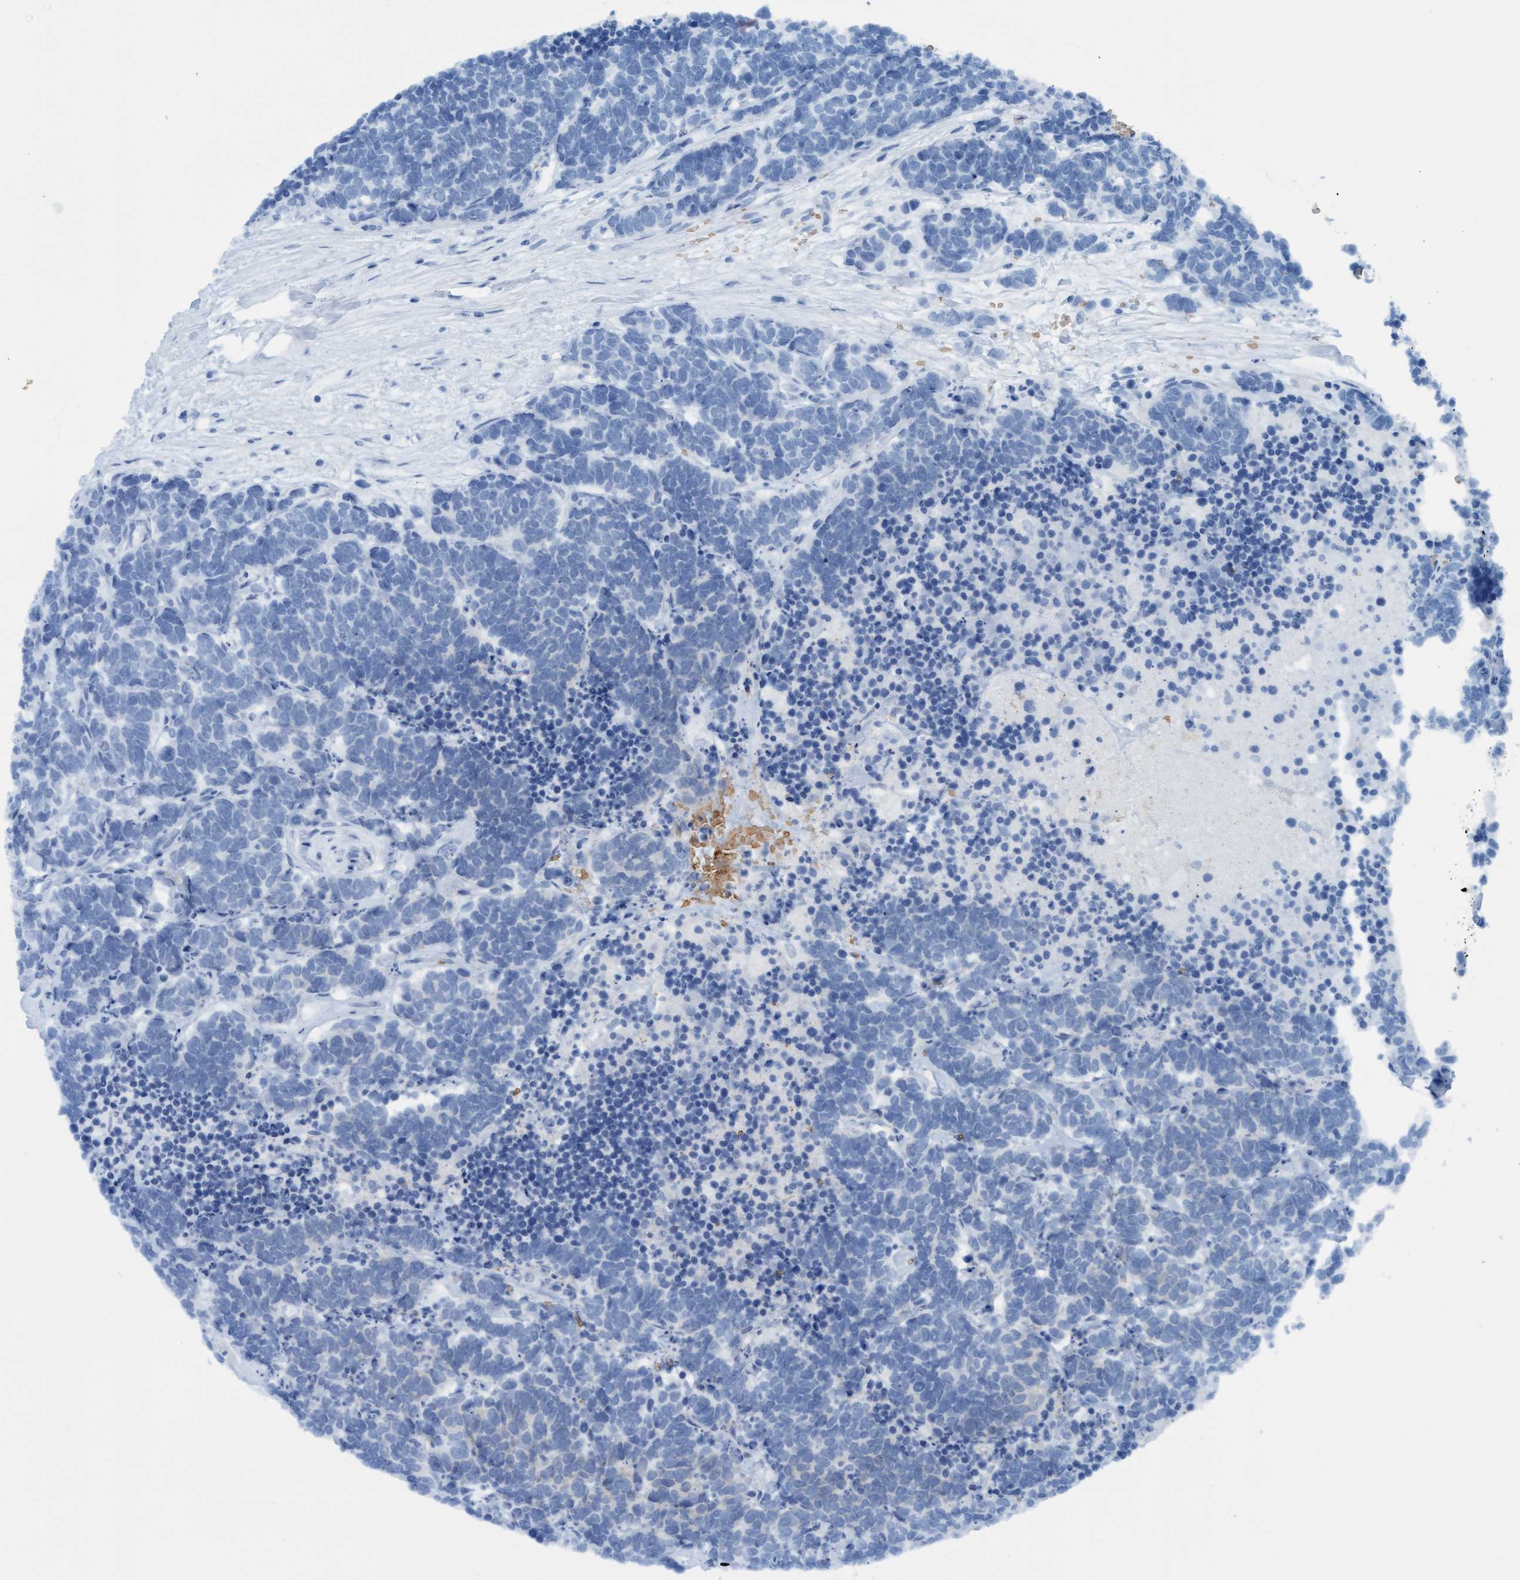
{"staining": {"intensity": "negative", "quantity": "none", "location": "none"}, "tissue": "carcinoid", "cell_type": "Tumor cells", "image_type": "cancer", "snomed": [{"axis": "morphology", "description": "Carcinoma, NOS"}, {"axis": "morphology", "description": "Carcinoid, malignant, NOS"}, {"axis": "topography", "description": "Urinary bladder"}], "caption": "There is no significant staining in tumor cells of carcinoid.", "gene": "P2RX5", "patient": {"sex": "male", "age": 57}}